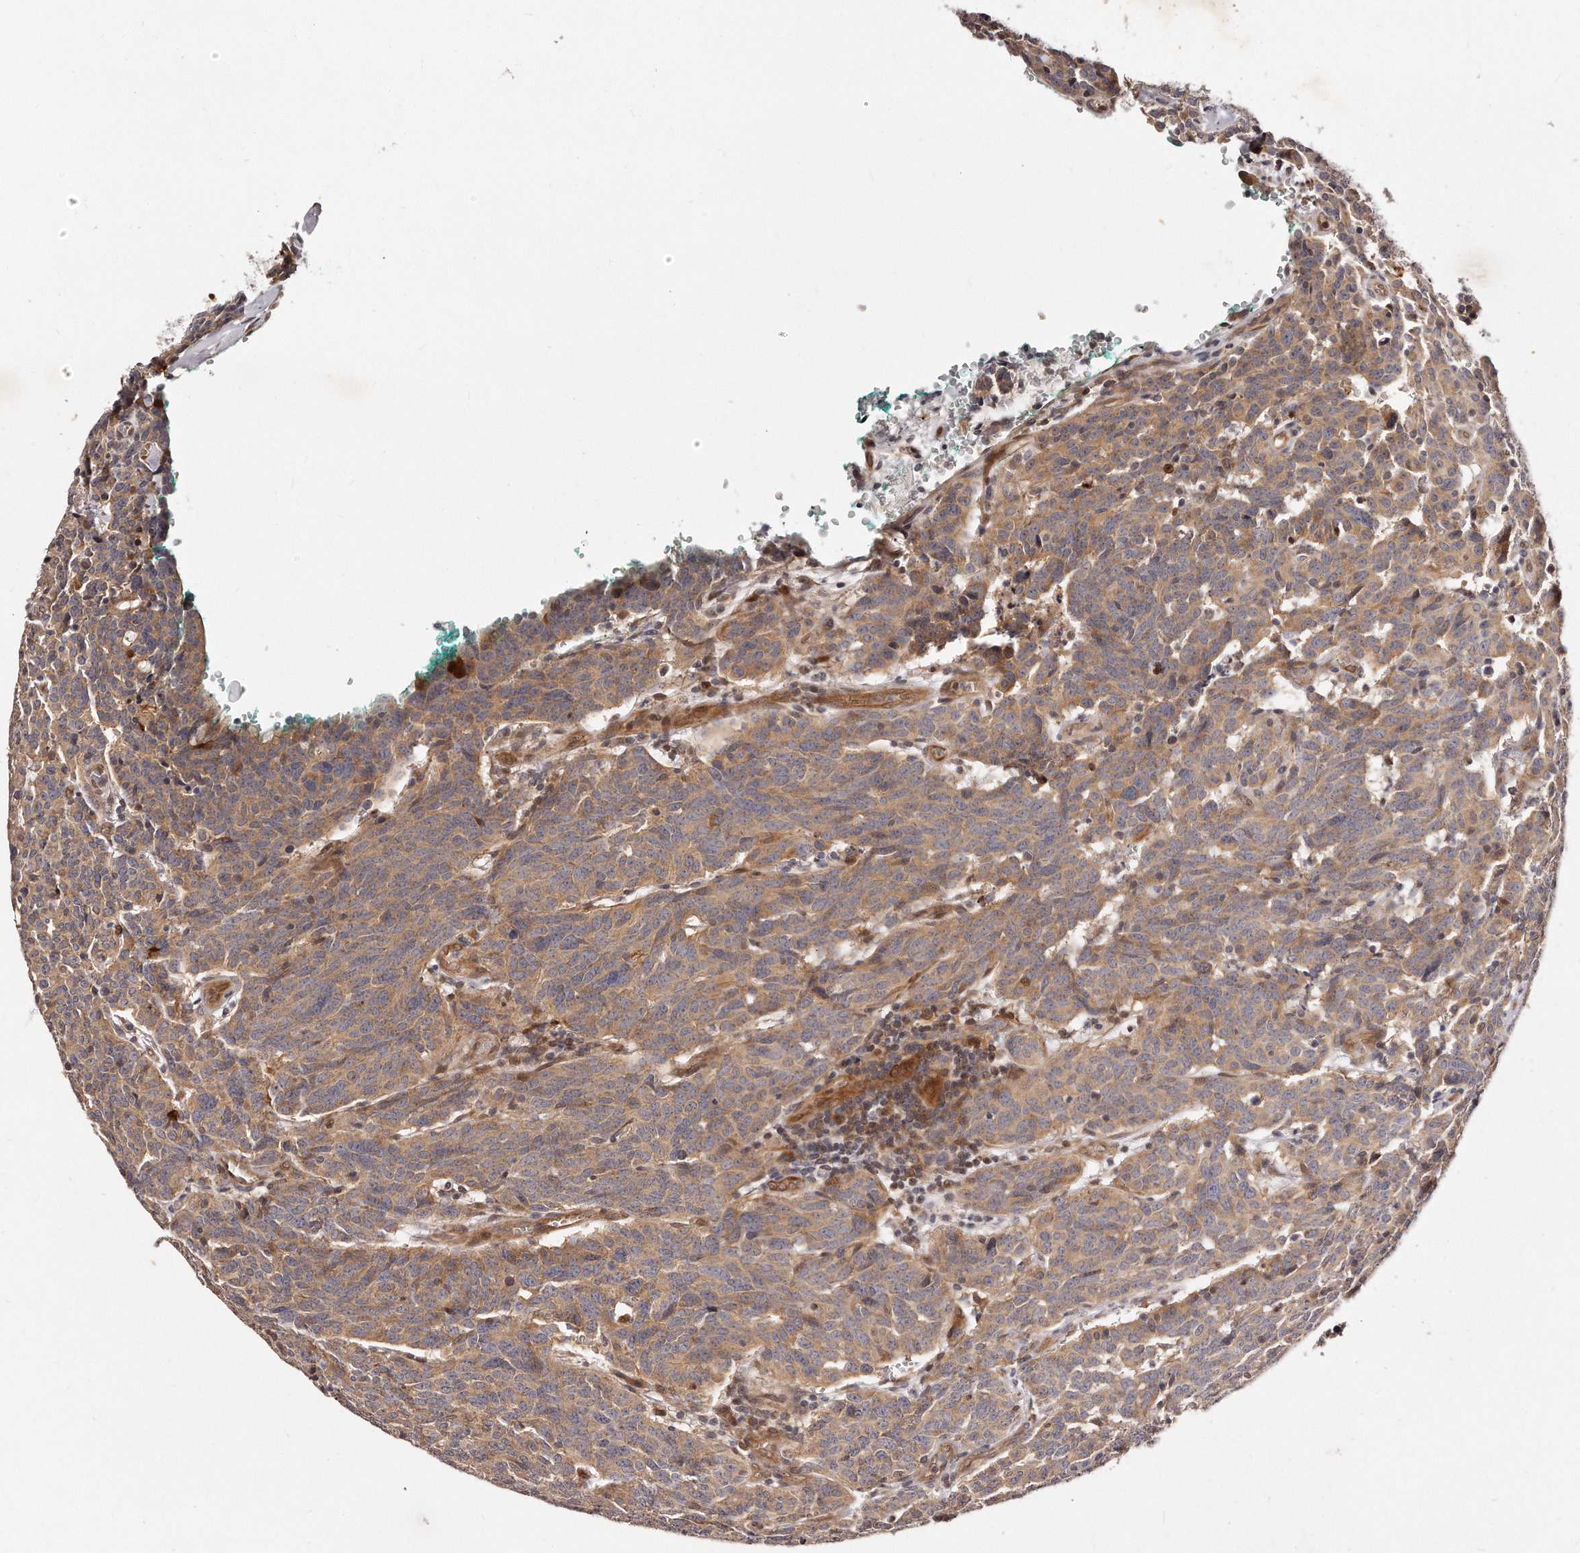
{"staining": {"intensity": "moderate", "quantity": ">75%", "location": "cytoplasmic/membranous"}, "tissue": "carcinoid", "cell_type": "Tumor cells", "image_type": "cancer", "snomed": [{"axis": "morphology", "description": "Carcinoid, malignant, NOS"}, {"axis": "topography", "description": "Lung"}], "caption": "Immunohistochemical staining of malignant carcinoid displays medium levels of moderate cytoplasmic/membranous positivity in about >75% of tumor cells.", "gene": "GBP4", "patient": {"sex": "female", "age": 46}}